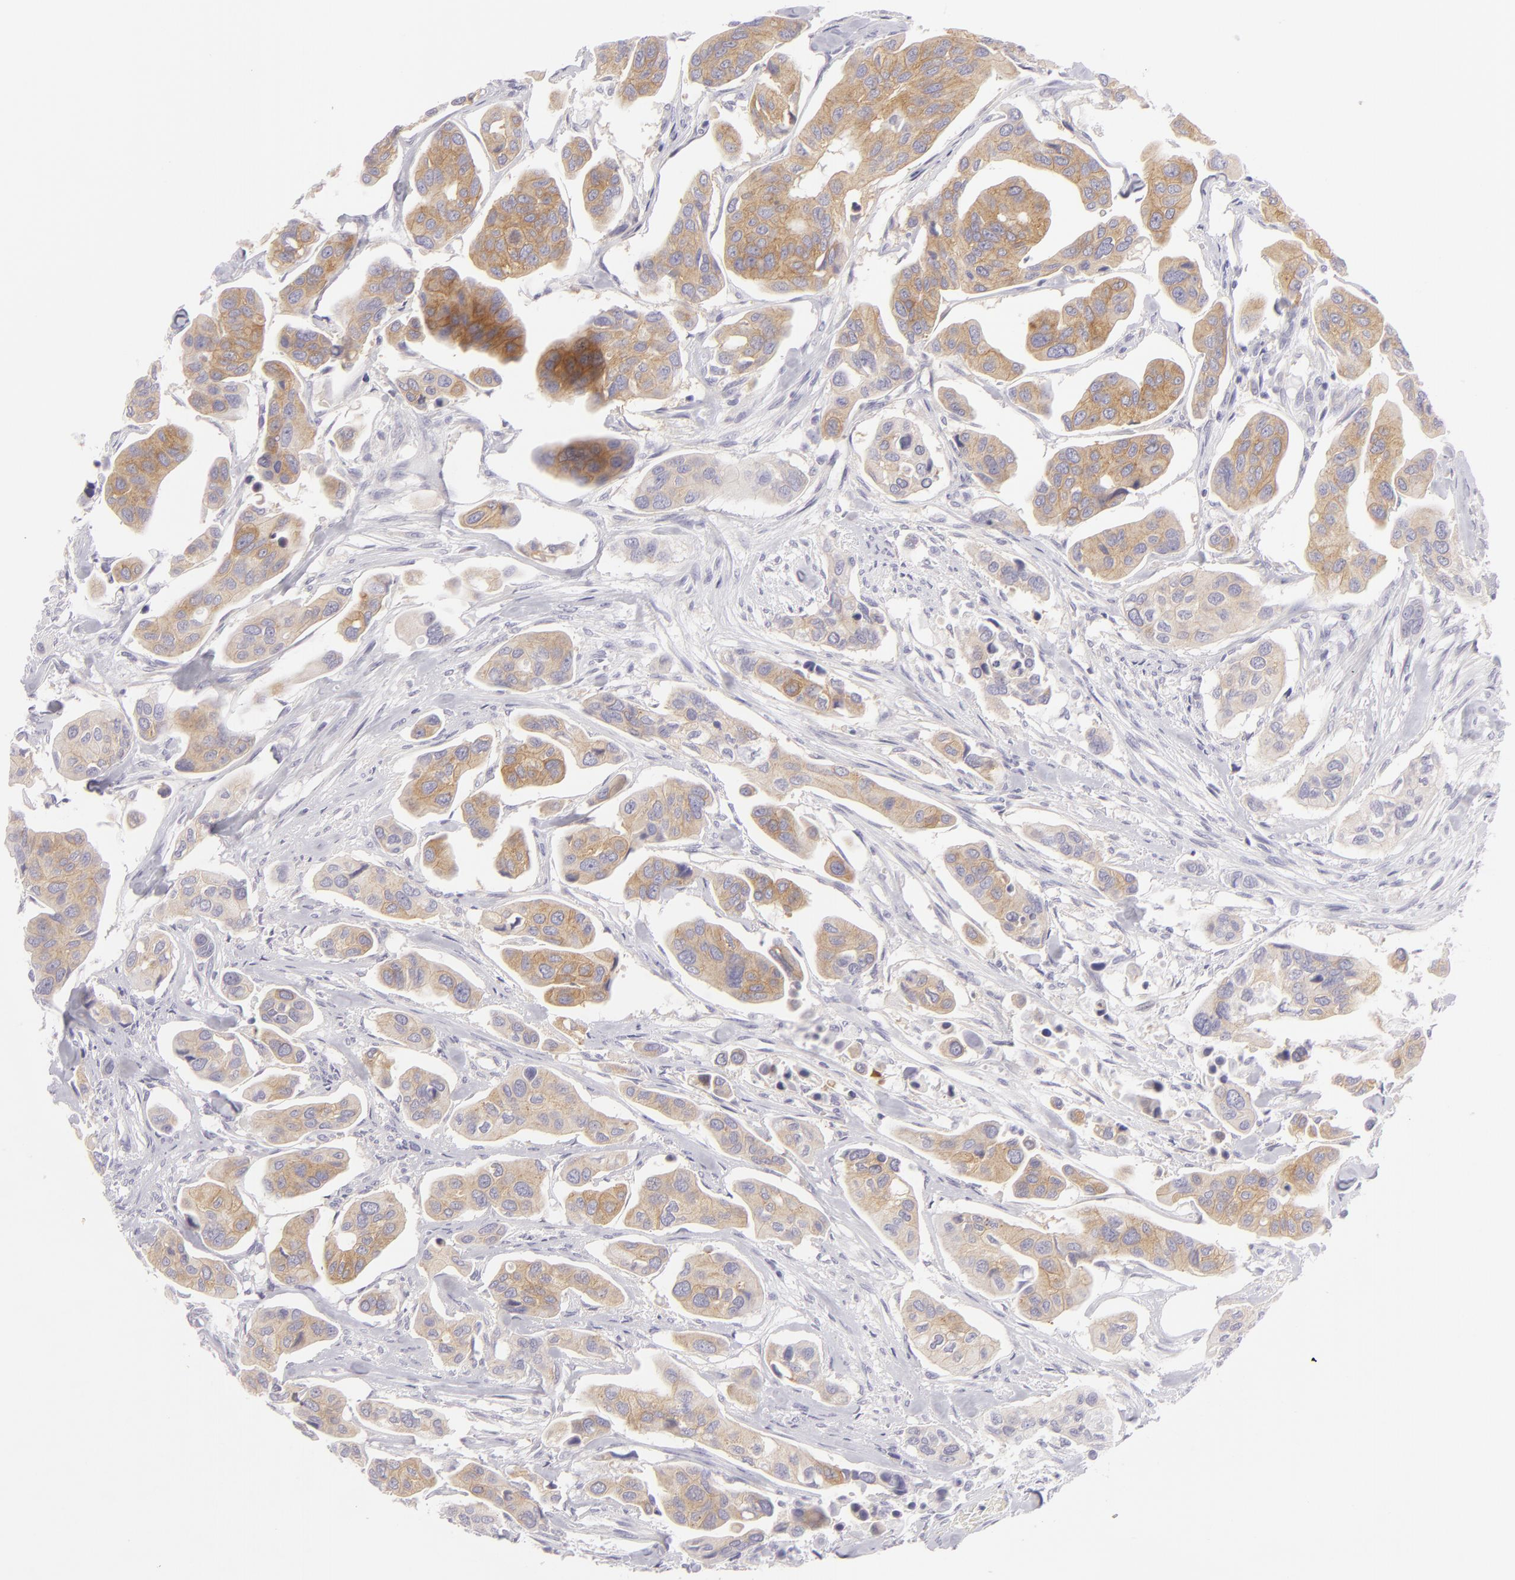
{"staining": {"intensity": "moderate", "quantity": "25%-75%", "location": "cytoplasmic/membranous"}, "tissue": "urothelial cancer", "cell_type": "Tumor cells", "image_type": "cancer", "snomed": [{"axis": "morphology", "description": "Adenocarcinoma, NOS"}, {"axis": "topography", "description": "Urinary bladder"}], "caption": "This is a photomicrograph of immunohistochemistry (IHC) staining of adenocarcinoma, which shows moderate positivity in the cytoplasmic/membranous of tumor cells.", "gene": "DLG4", "patient": {"sex": "male", "age": 61}}